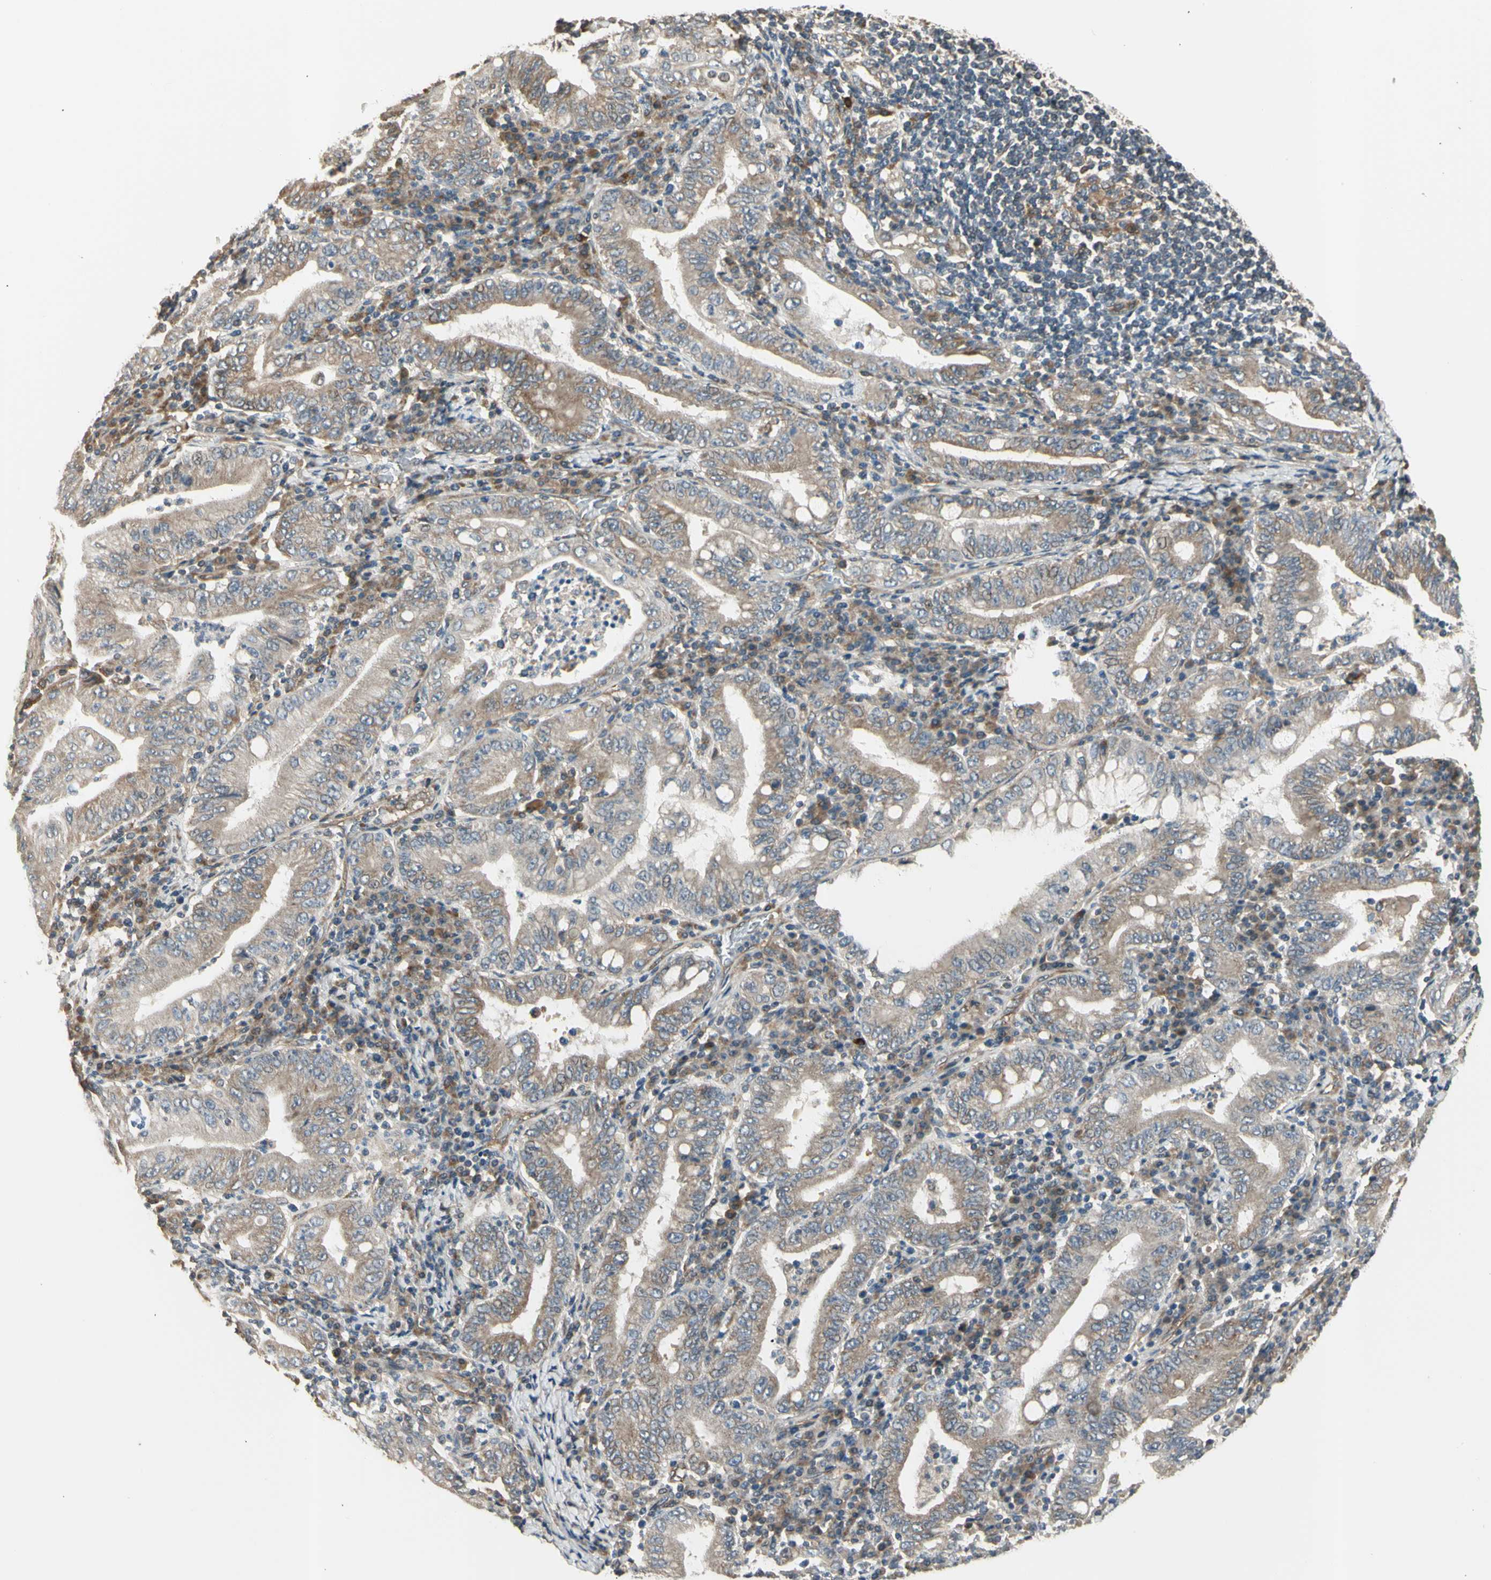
{"staining": {"intensity": "weak", "quantity": "25%-75%", "location": "cytoplasmic/membranous"}, "tissue": "stomach cancer", "cell_type": "Tumor cells", "image_type": "cancer", "snomed": [{"axis": "morphology", "description": "Normal tissue, NOS"}, {"axis": "morphology", "description": "Adenocarcinoma, NOS"}, {"axis": "topography", "description": "Esophagus"}, {"axis": "topography", "description": "Stomach, upper"}, {"axis": "topography", "description": "Peripheral nerve tissue"}], "caption": "IHC of human stomach cancer (adenocarcinoma) shows low levels of weak cytoplasmic/membranous positivity in approximately 25%-75% of tumor cells.", "gene": "EFNB2", "patient": {"sex": "male", "age": 62}}